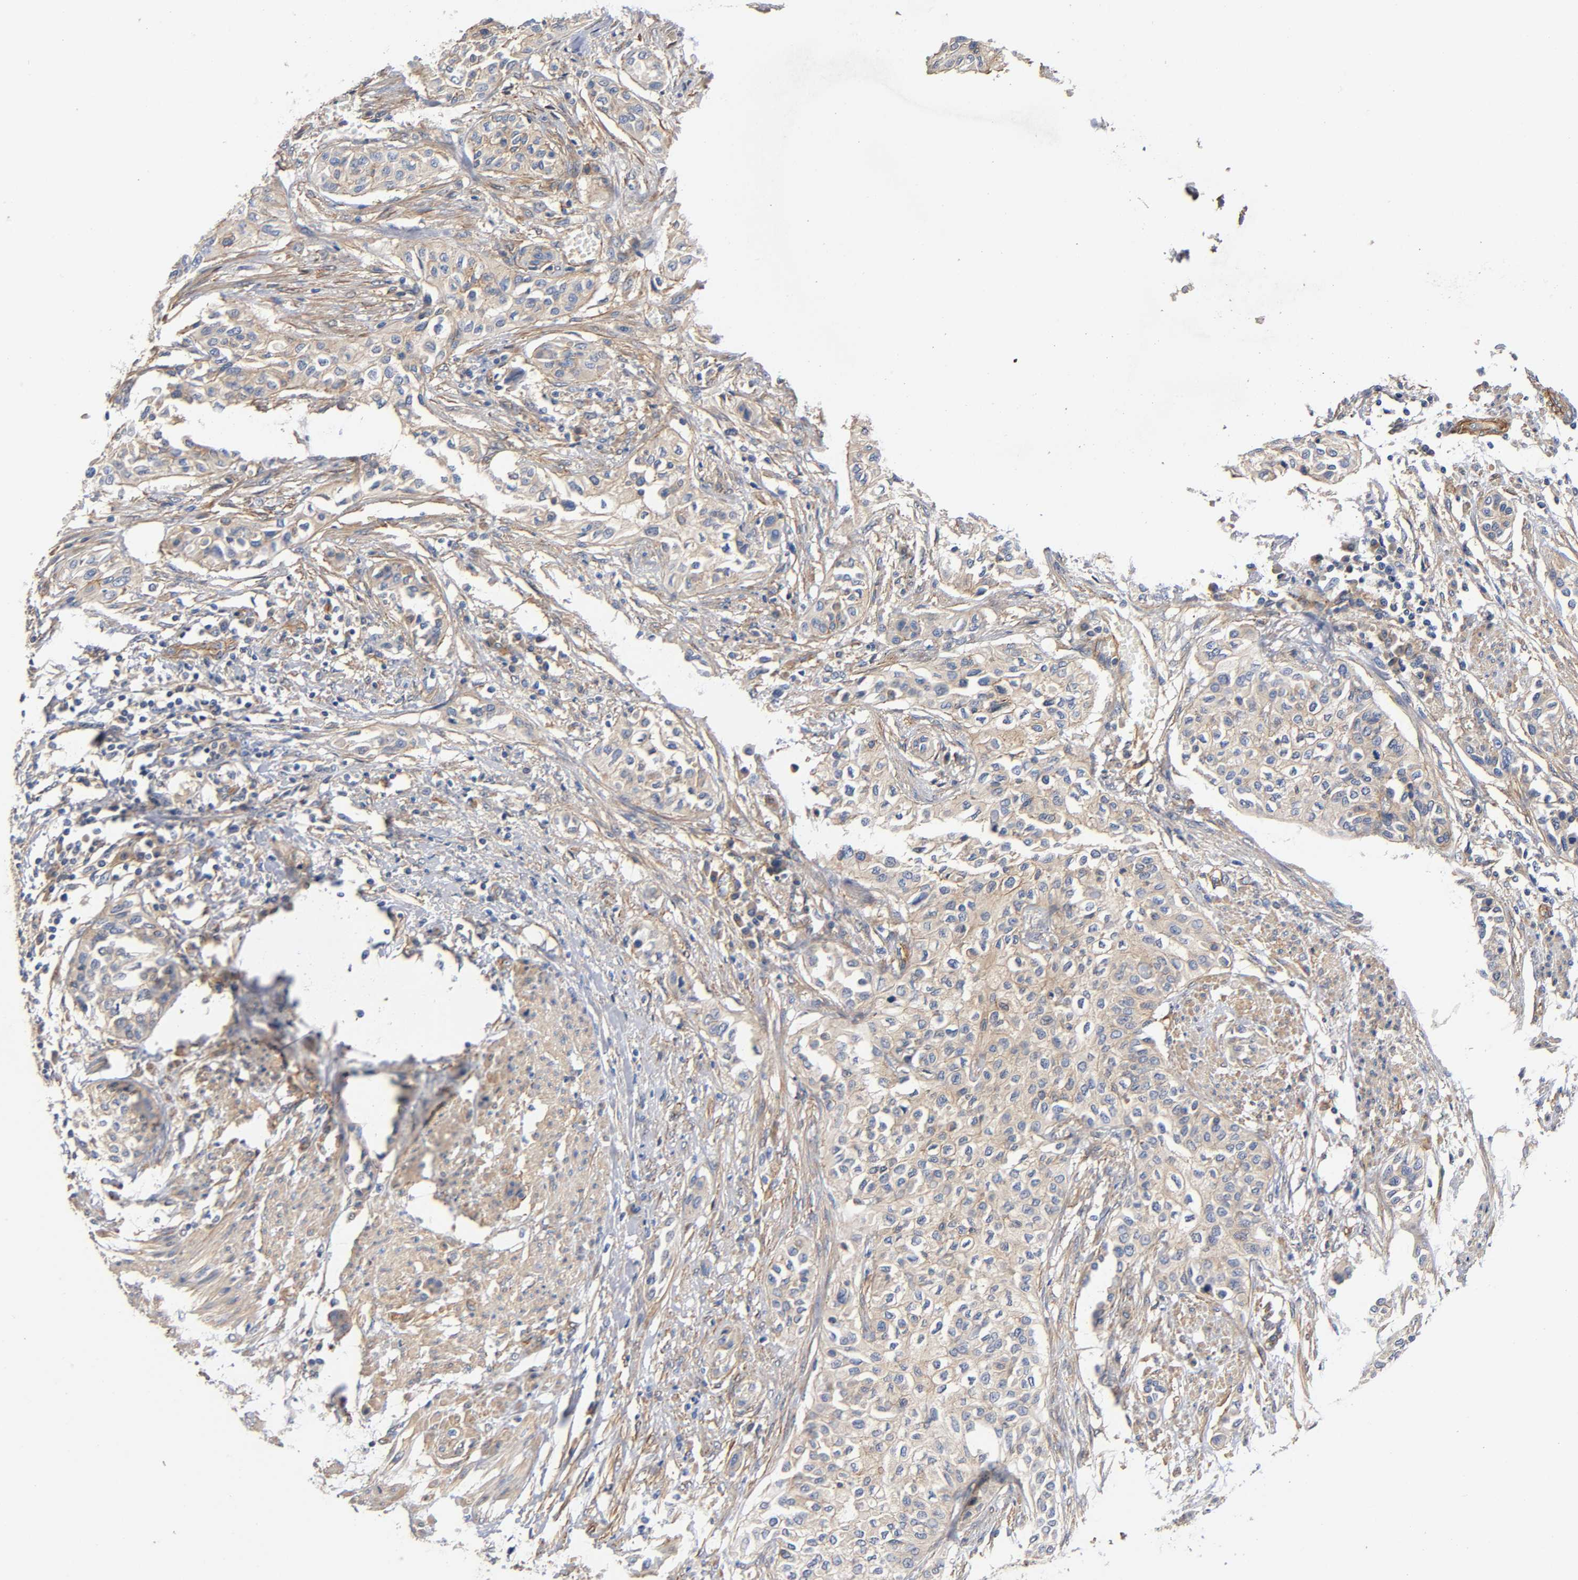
{"staining": {"intensity": "weak", "quantity": ">75%", "location": "cytoplasmic/membranous"}, "tissue": "urothelial cancer", "cell_type": "Tumor cells", "image_type": "cancer", "snomed": [{"axis": "morphology", "description": "Urothelial carcinoma, High grade"}, {"axis": "topography", "description": "Urinary bladder"}], "caption": "Human urothelial cancer stained with a brown dye displays weak cytoplasmic/membranous positive positivity in approximately >75% of tumor cells.", "gene": "MARS1", "patient": {"sex": "male", "age": 74}}